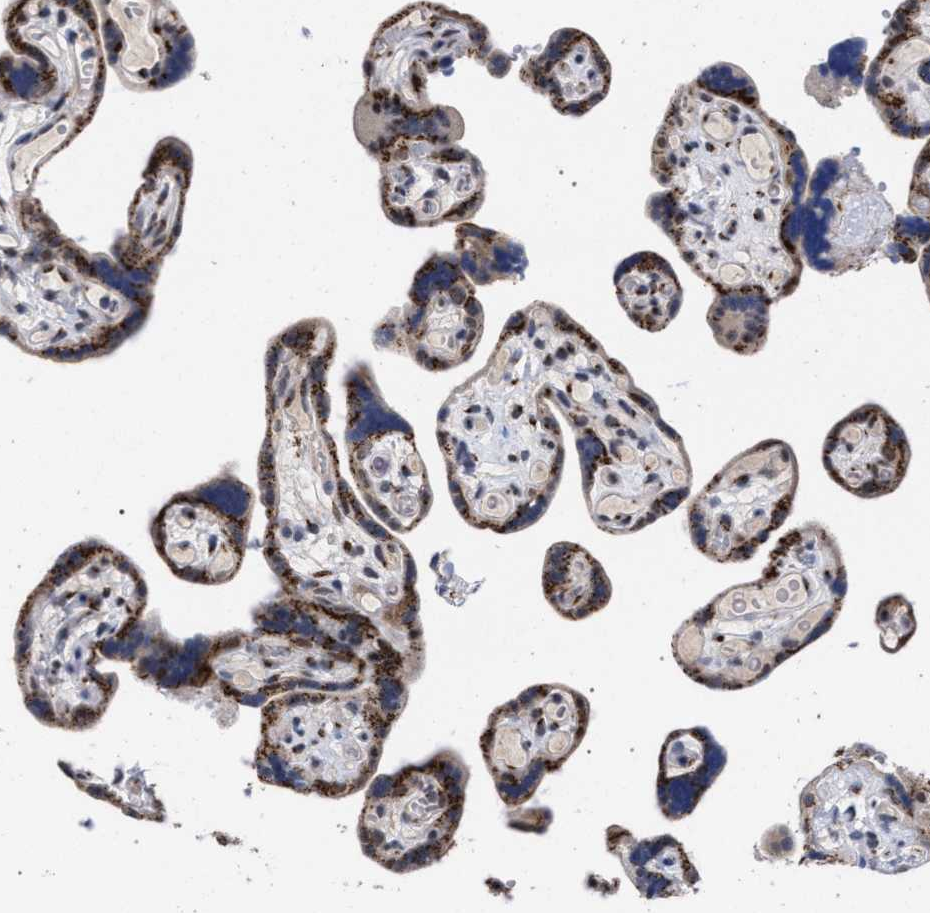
{"staining": {"intensity": "moderate", "quantity": ">75%", "location": "cytoplasmic/membranous"}, "tissue": "placenta", "cell_type": "Decidual cells", "image_type": "normal", "snomed": [{"axis": "morphology", "description": "Normal tissue, NOS"}, {"axis": "topography", "description": "Placenta"}], "caption": "IHC photomicrograph of unremarkable placenta: human placenta stained using IHC shows medium levels of moderate protein expression localized specifically in the cytoplasmic/membranous of decidual cells, appearing as a cytoplasmic/membranous brown color.", "gene": "GOLGA2", "patient": {"sex": "female", "age": 30}}